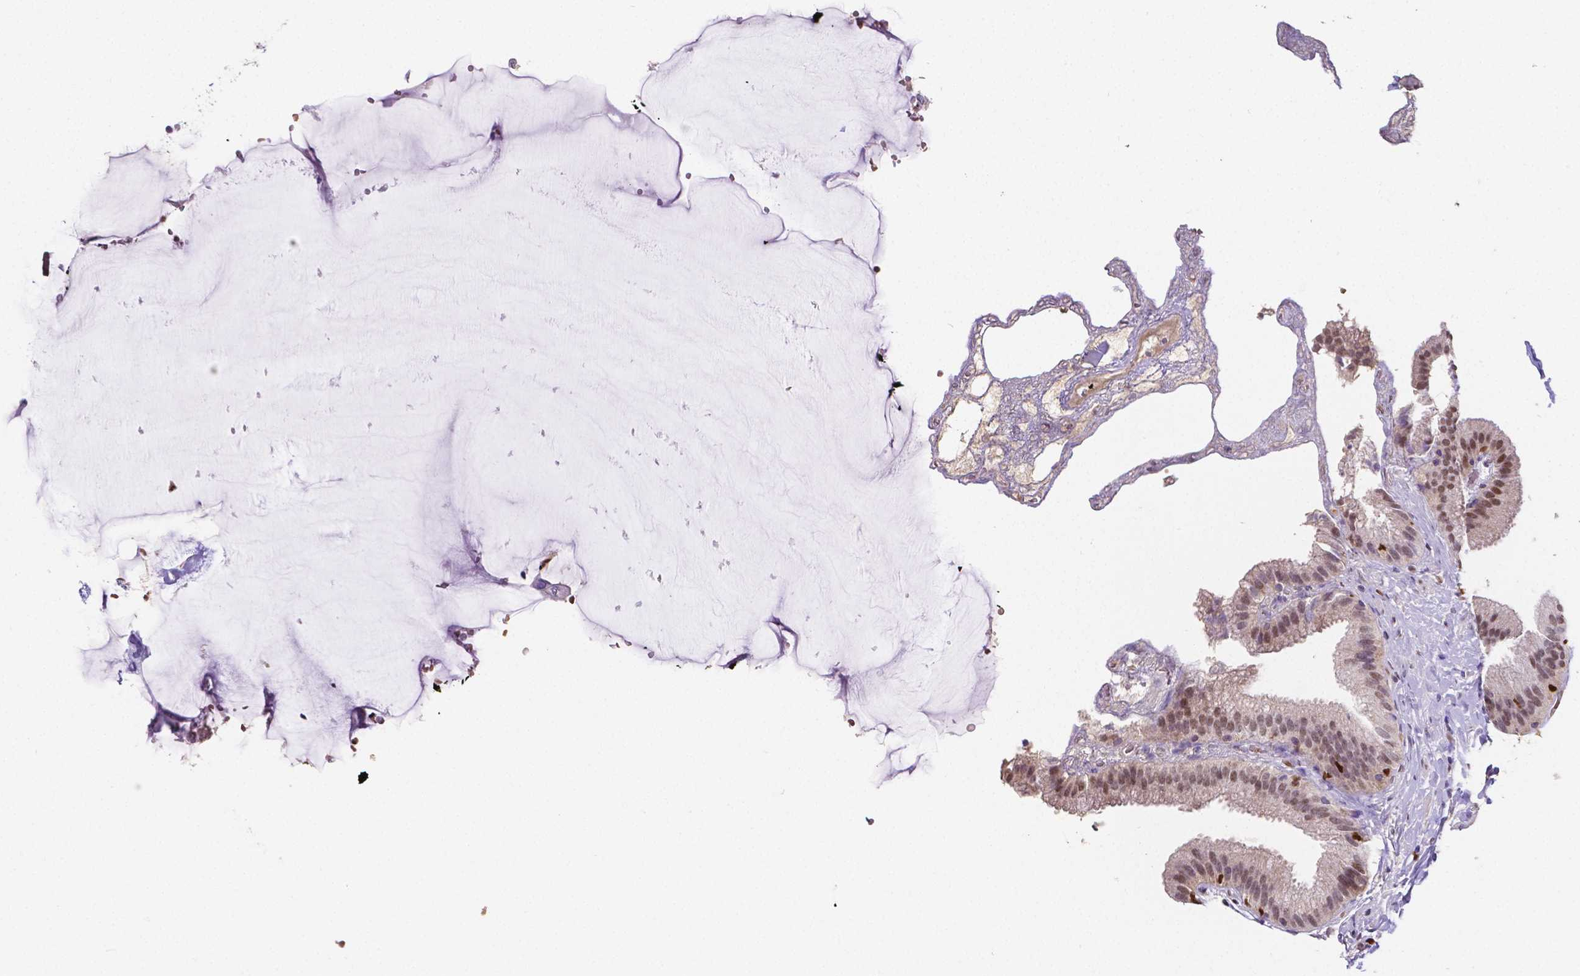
{"staining": {"intensity": "moderate", "quantity": "25%-75%", "location": "nuclear"}, "tissue": "gallbladder", "cell_type": "Glandular cells", "image_type": "normal", "snomed": [{"axis": "morphology", "description": "Normal tissue, NOS"}, {"axis": "topography", "description": "Gallbladder"}], "caption": "High-magnification brightfield microscopy of benign gallbladder stained with DAB (3,3'-diaminobenzidine) (brown) and counterstained with hematoxylin (blue). glandular cells exhibit moderate nuclear expression is identified in approximately25%-75% of cells. (DAB IHC with brightfield microscopy, high magnification).", "gene": "MEF2C", "patient": {"sex": "female", "age": 63}}